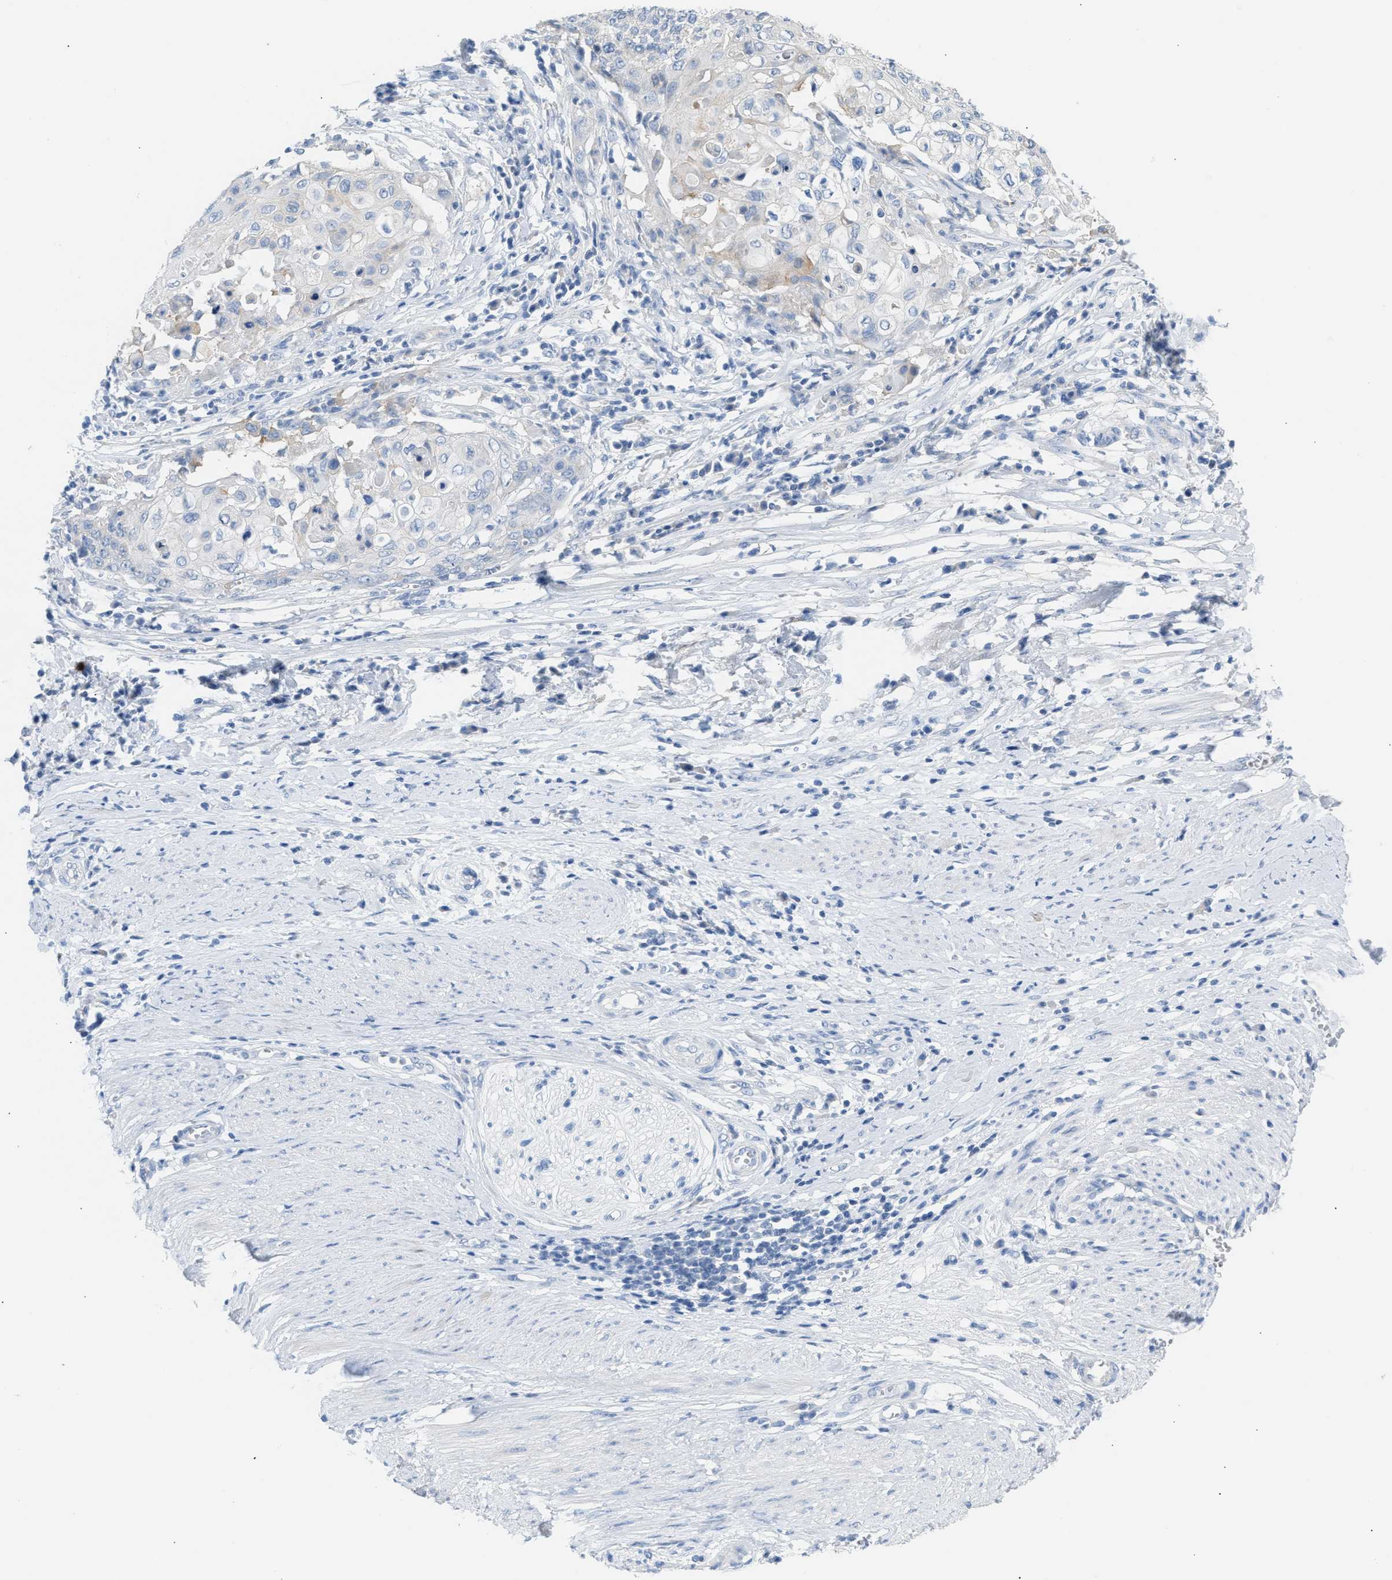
{"staining": {"intensity": "negative", "quantity": "none", "location": "none"}, "tissue": "cervical cancer", "cell_type": "Tumor cells", "image_type": "cancer", "snomed": [{"axis": "morphology", "description": "Squamous cell carcinoma, NOS"}, {"axis": "topography", "description": "Cervix"}], "caption": "Image shows no protein staining in tumor cells of cervical cancer tissue. The staining is performed using DAB (3,3'-diaminobenzidine) brown chromogen with nuclei counter-stained in using hematoxylin.", "gene": "ERBB2", "patient": {"sex": "female", "age": 39}}